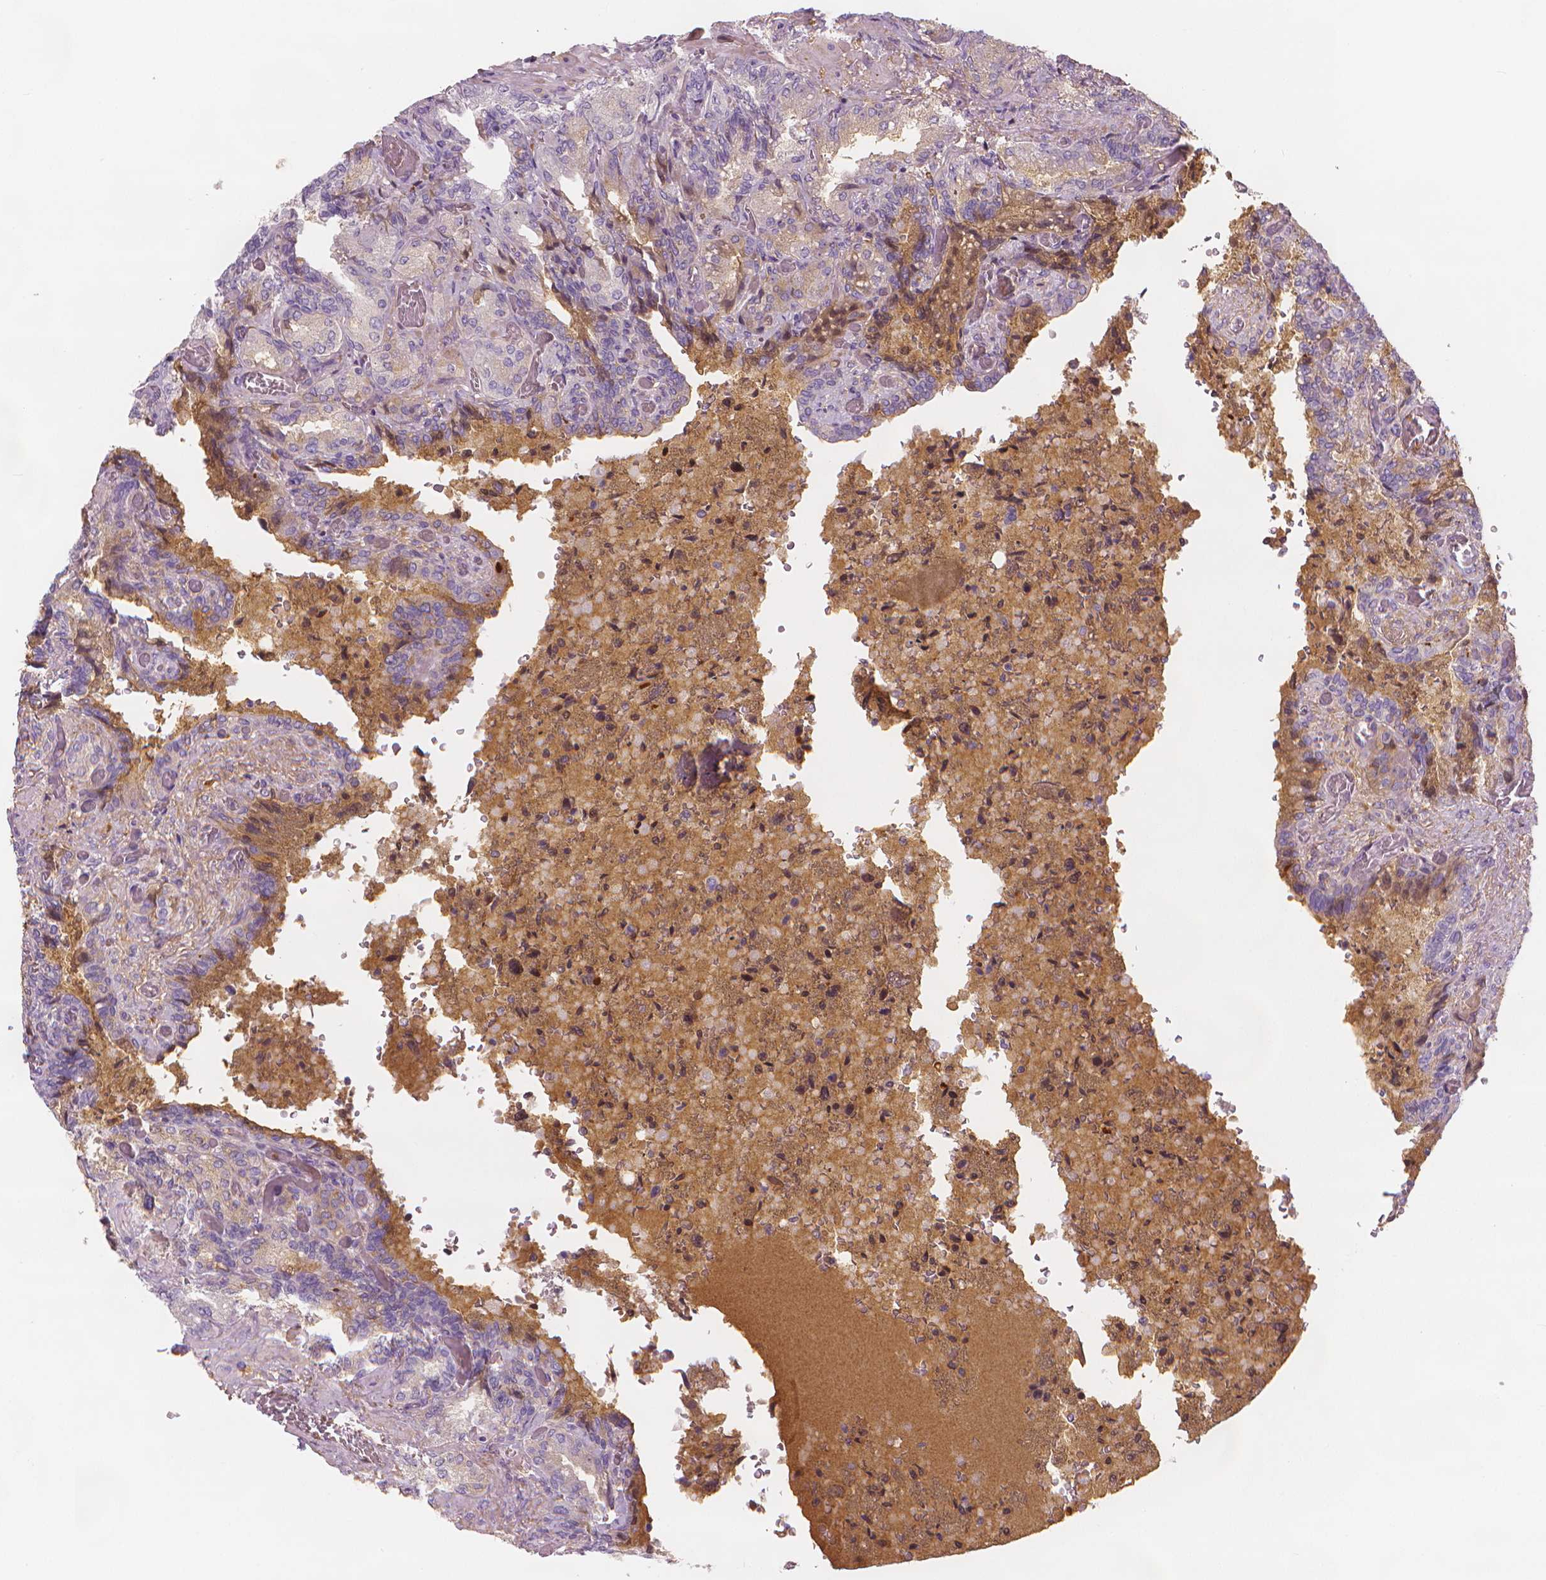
{"staining": {"intensity": "moderate", "quantity": "<25%", "location": "cytoplasmic/membranous"}, "tissue": "seminal vesicle", "cell_type": "Glandular cells", "image_type": "normal", "snomed": [{"axis": "morphology", "description": "Normal tissue, NOS"}, {"axis": "topography", "description": "Seminal veicle"}], "caption": "Protein expression analysis of unremarkable seminal vesicle displays moderate cytoplasmic/membranous expression in about <25% of glandular cells.", "gene": "APOA4", "patient": {"sex": "male", "age": 68}}